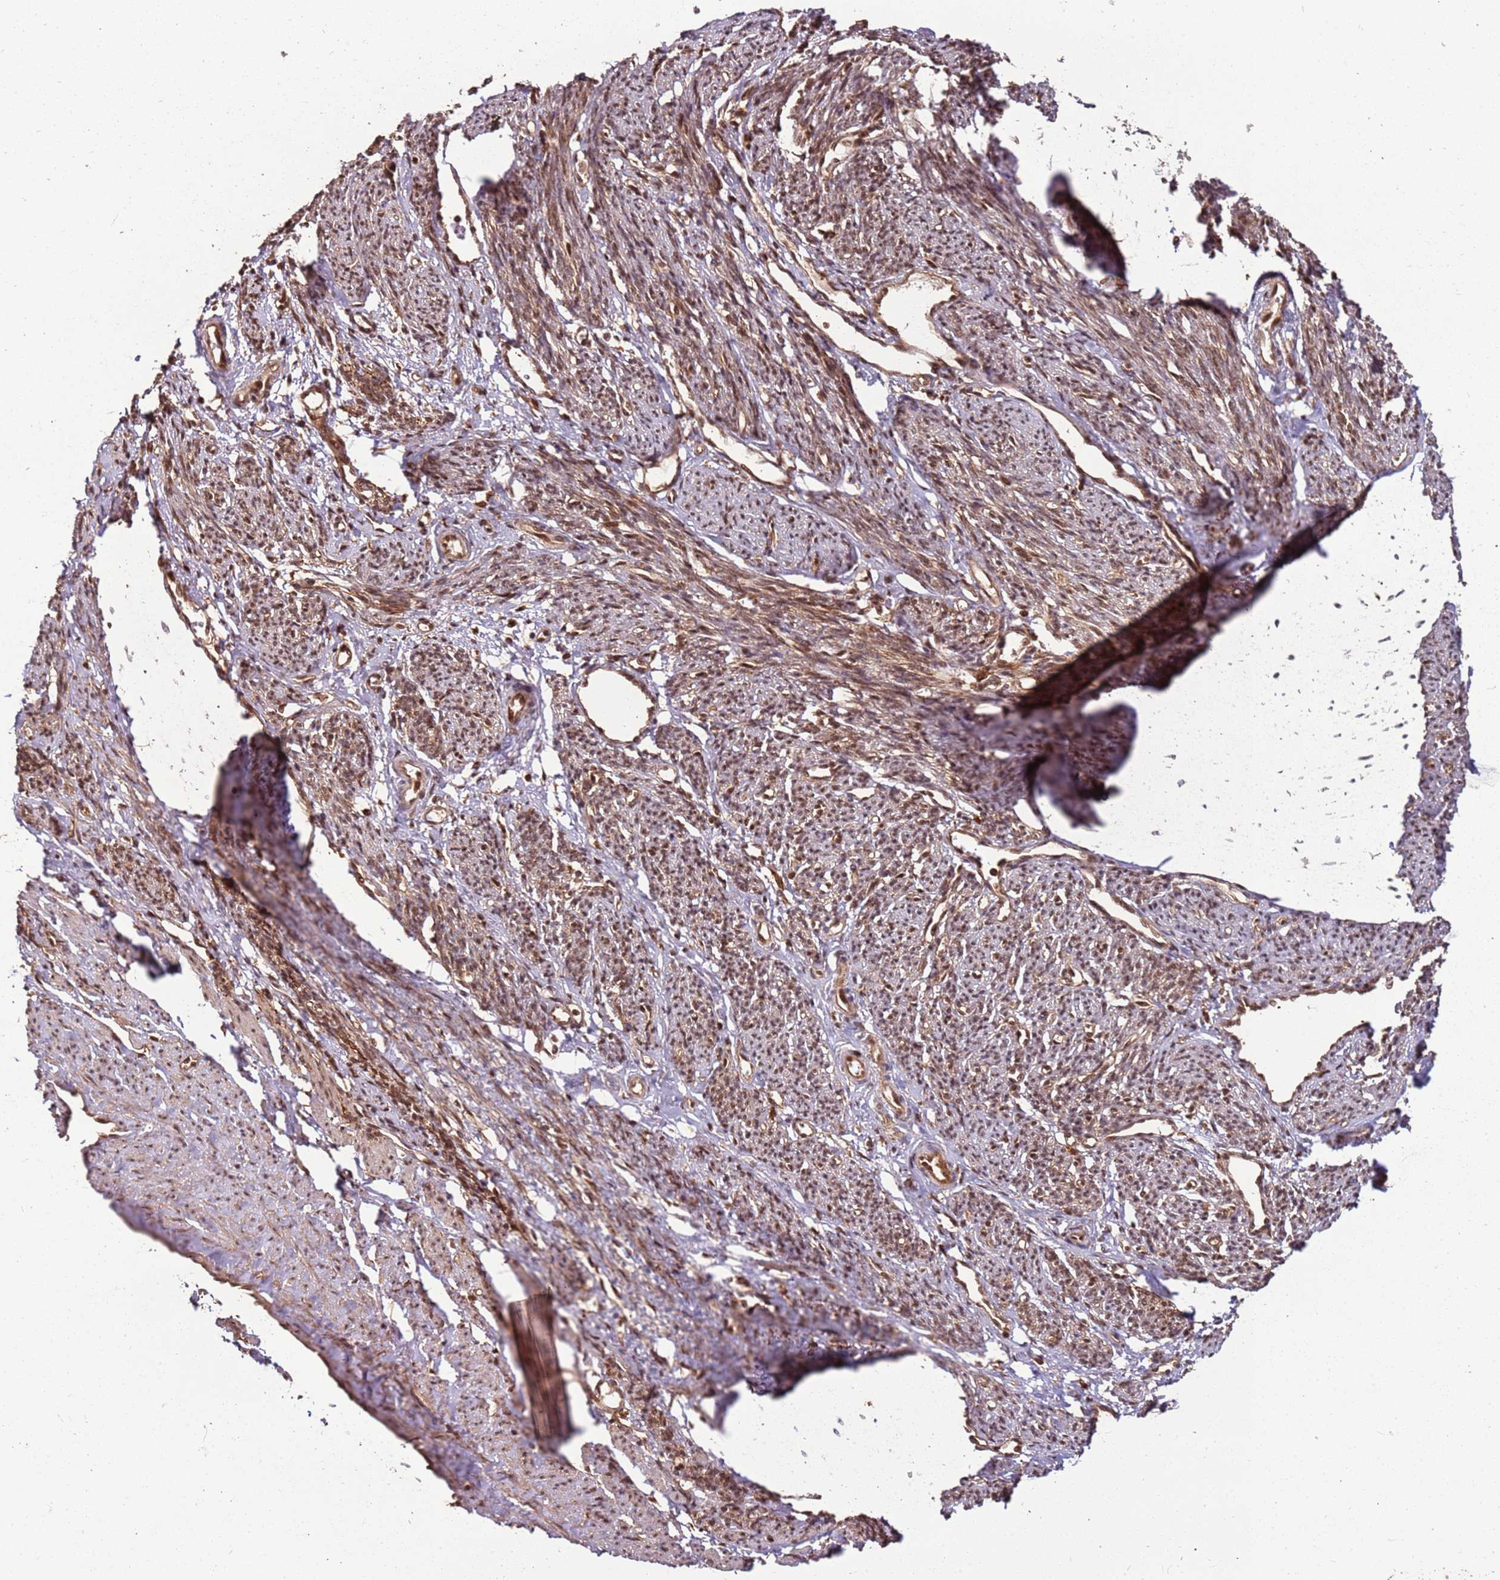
{"staining": {"intensity": "moderate", "quantity": ">75%", "location": "cytoplasmic/membranous,nuclear"}, "tissue": "smooth muscle", "cell_type": "Smooth muscle cells", "image_type": "normal", "snomed": [{"axis": "morphology", "description": "Normal tissue, NOS"}, {"axis": "topography", "description": "Smooth muscle"}, {"axis": "topography", "description": "Uterus"}], "caption": "Protein expression analysis of unremarkable smooth muscle demonstrates moderate cytoplasmic/membranous,nuclear positivity in approximately >75% of smooth muscle cells. The staining was performed using DAB (3,3'-diaminobenzidine) to visualize the protein expression in brown, while the nuclei were stained in blue with hematoxylin (Magnification: 20x).", "gene": "PGLS", "patient": {"sex": "female", "age": 59}}